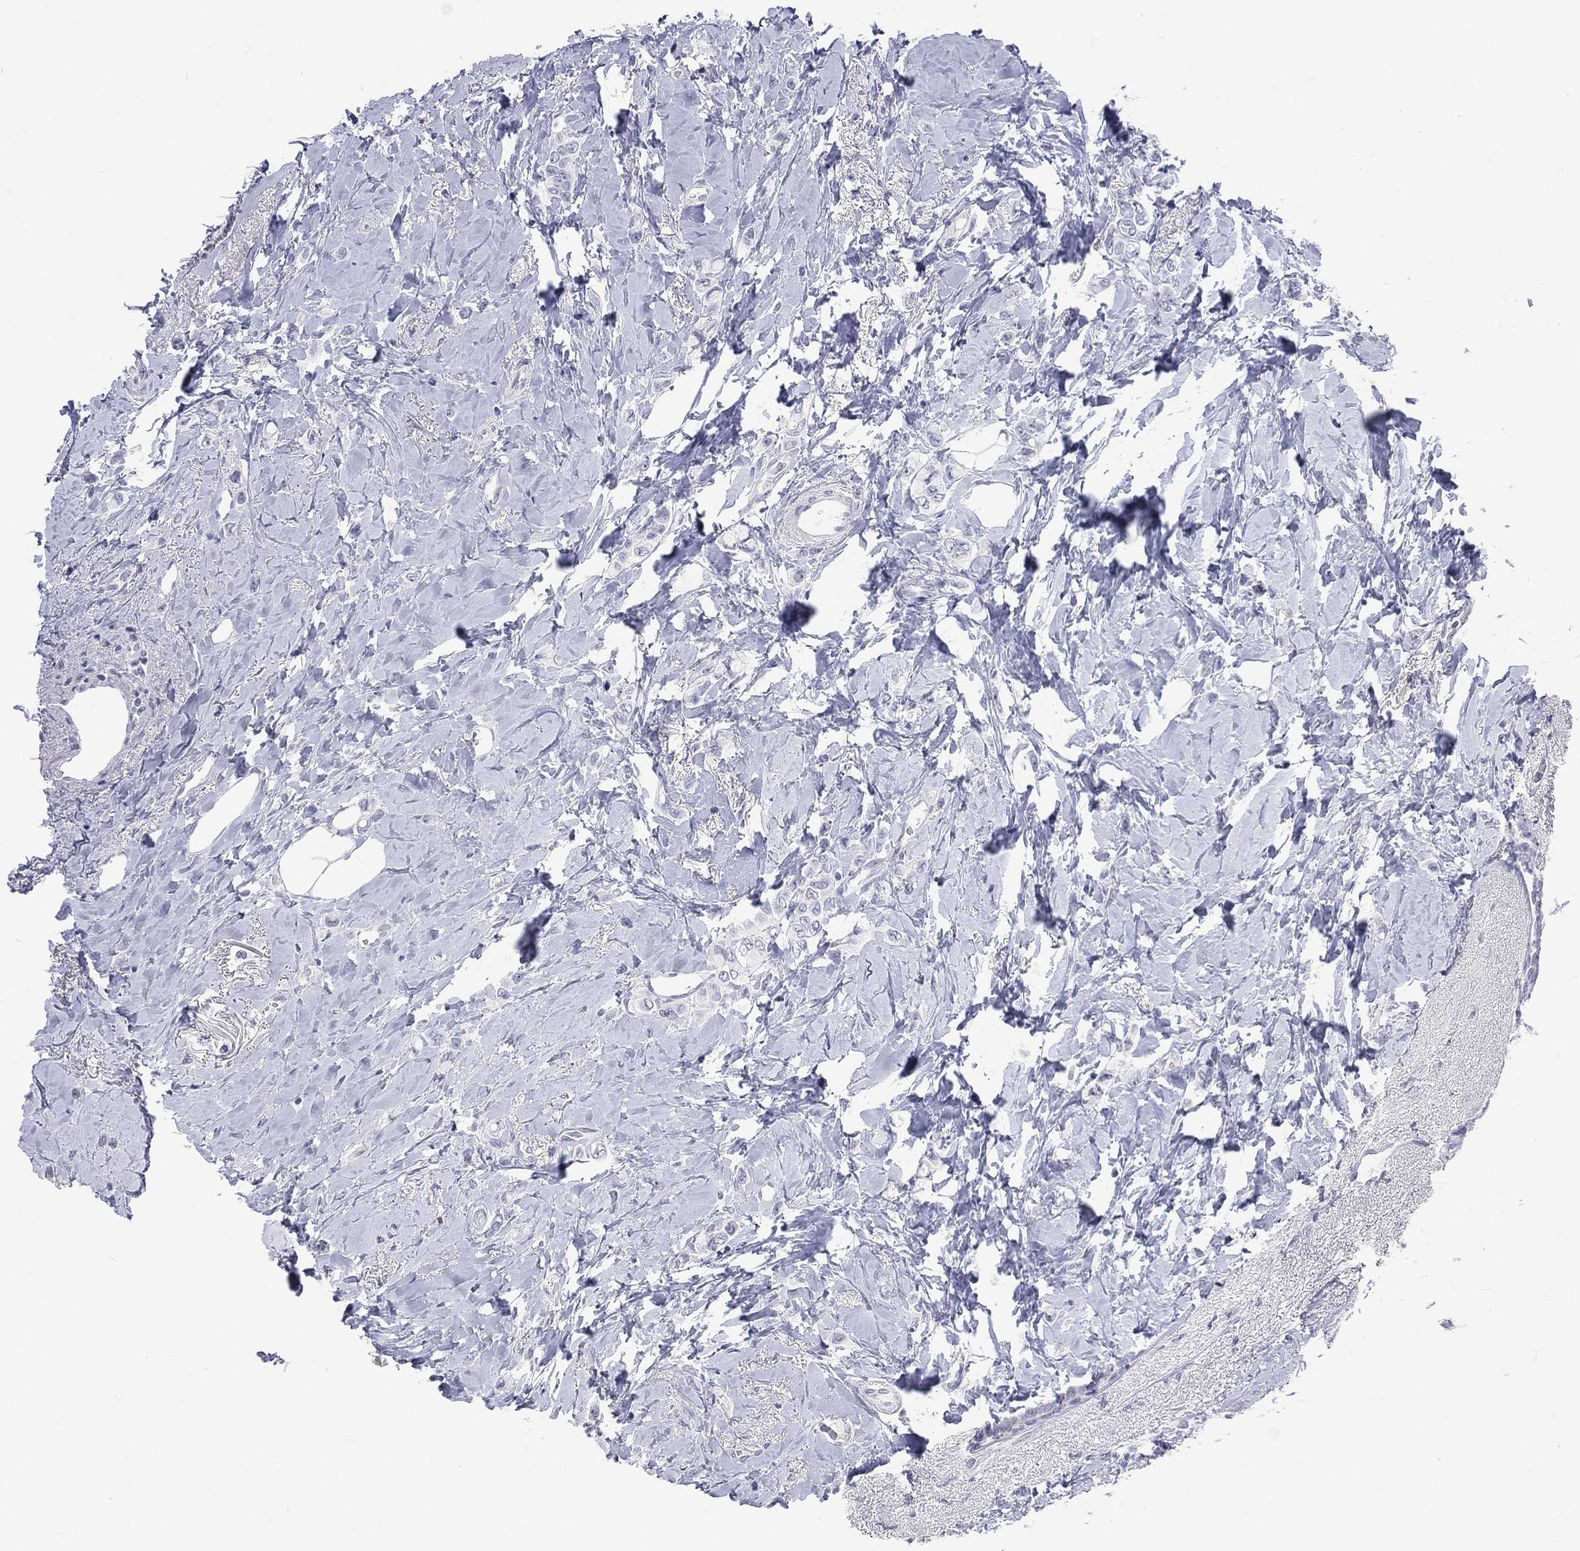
{"staining": {"intensity": "negative", "quantity": "none", "location": "none"}, "tissue": "breast cancer", "cell_type": "Tumor cells", "image_type": "cancer", "snomed": [{"axis": "morphology", "description": "Lobular carcinoma"}, {"axis": "topography", "description": "Breast"}], "caption": "IHC micrograph of breast lobular carcinoma stained for a protein (brown), which reveals no expression in tumor cells.", "gene": "SSX1", "patient": {"sex": "female", "age": 66}}